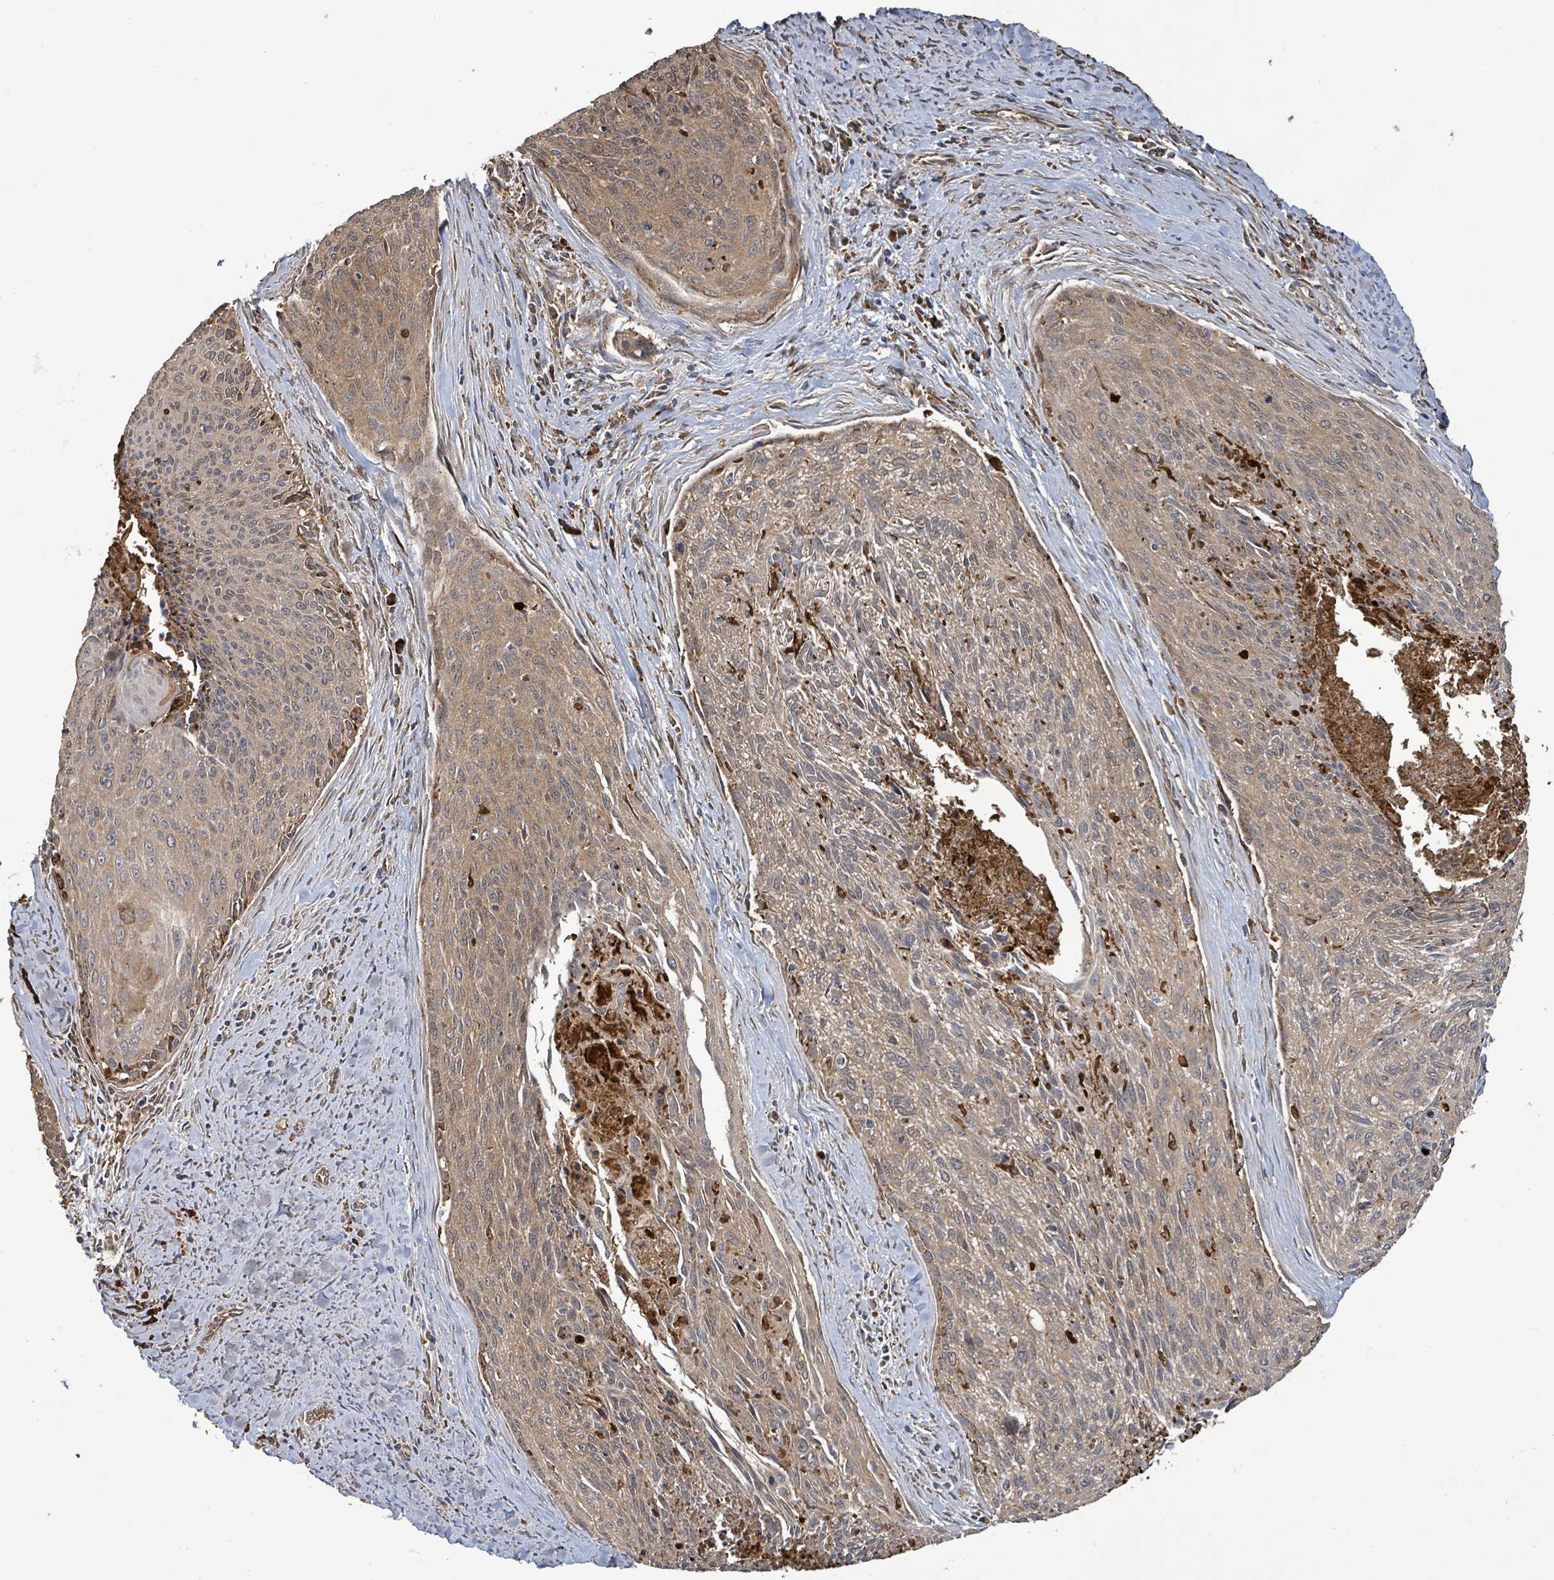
{"staining": {"intensity": "moderate", "quantity": ">75%", "location": "cytoplasmic/membranous"}, "tissue": "cervical cancer", "cell_type": "Tumor cells", "image_type": "cancer", "snomed": [{"axis": "morphology", "description": "Squamous cell carcinoma, NOS"}, {"axis": "topography", "description": "Cervix"}], "caption": "Tumor cells display moderate cytoplasmic/membranous expression in approximately >75% of cells in cervical cancer.", "gene": "ARPIN", "patient": {"sex": "female", "age": 55}}